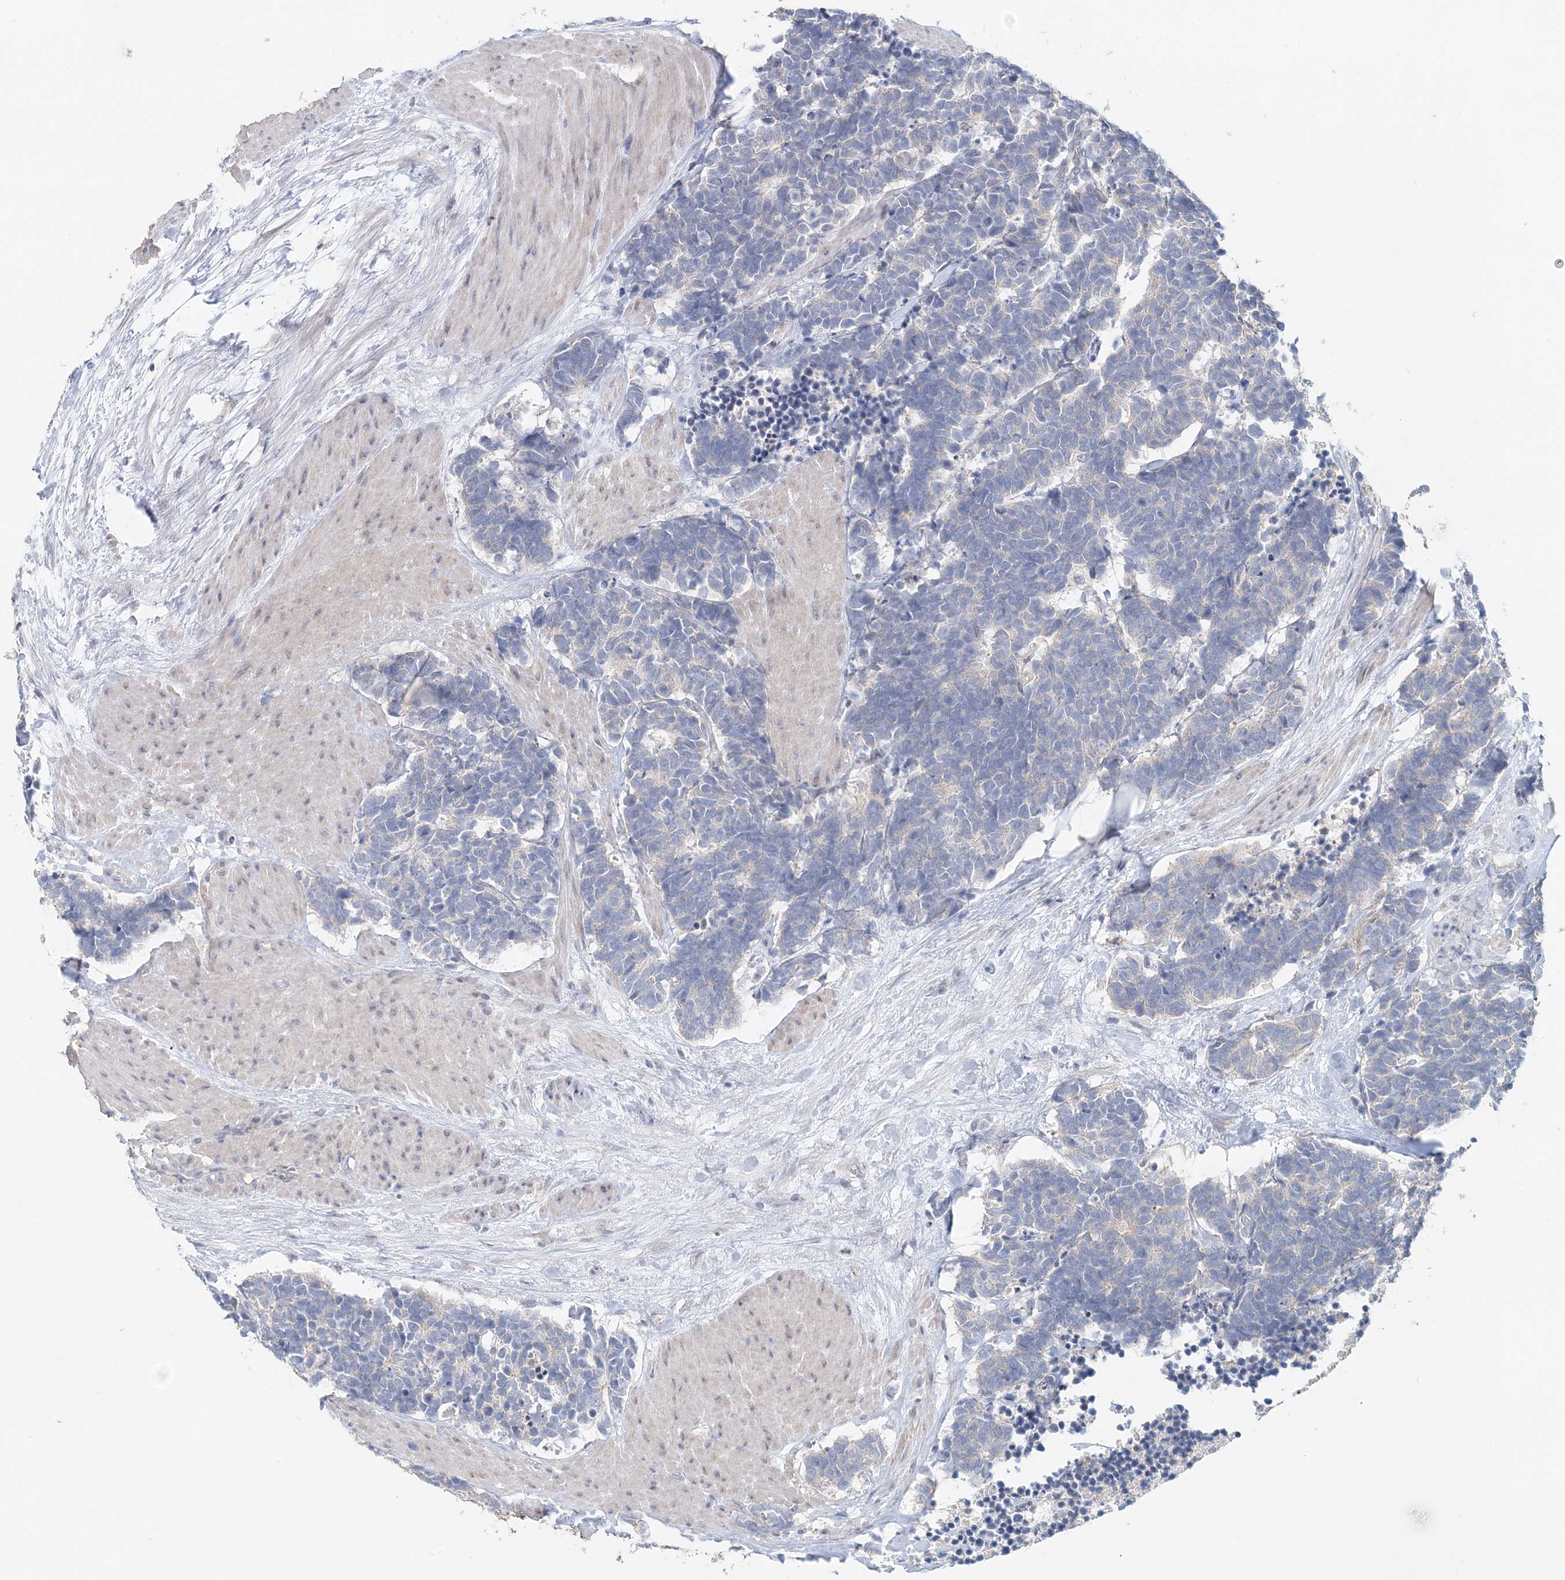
{"staining": {"intensity": "negative", "quantity": "none", "location": "none"}, "tissue": "carcinoid", "cell_type": "Tumor cells", "image_type": "cancer", "snomed": [{"axis": "morphology", "description": "Carcinoma, NOS"}, {"axis": "morphology", "description": "Carcinoid, malignant, NOS"}, {"axis": "topography", "description": "Urinary bladder"}], "caption": "This is an immunohistochemistry micrograph of human carcinoid. There is no staining in tumor cells.", "gene": "FBXO38", "patient": {"sex": "male", "age": 57}}